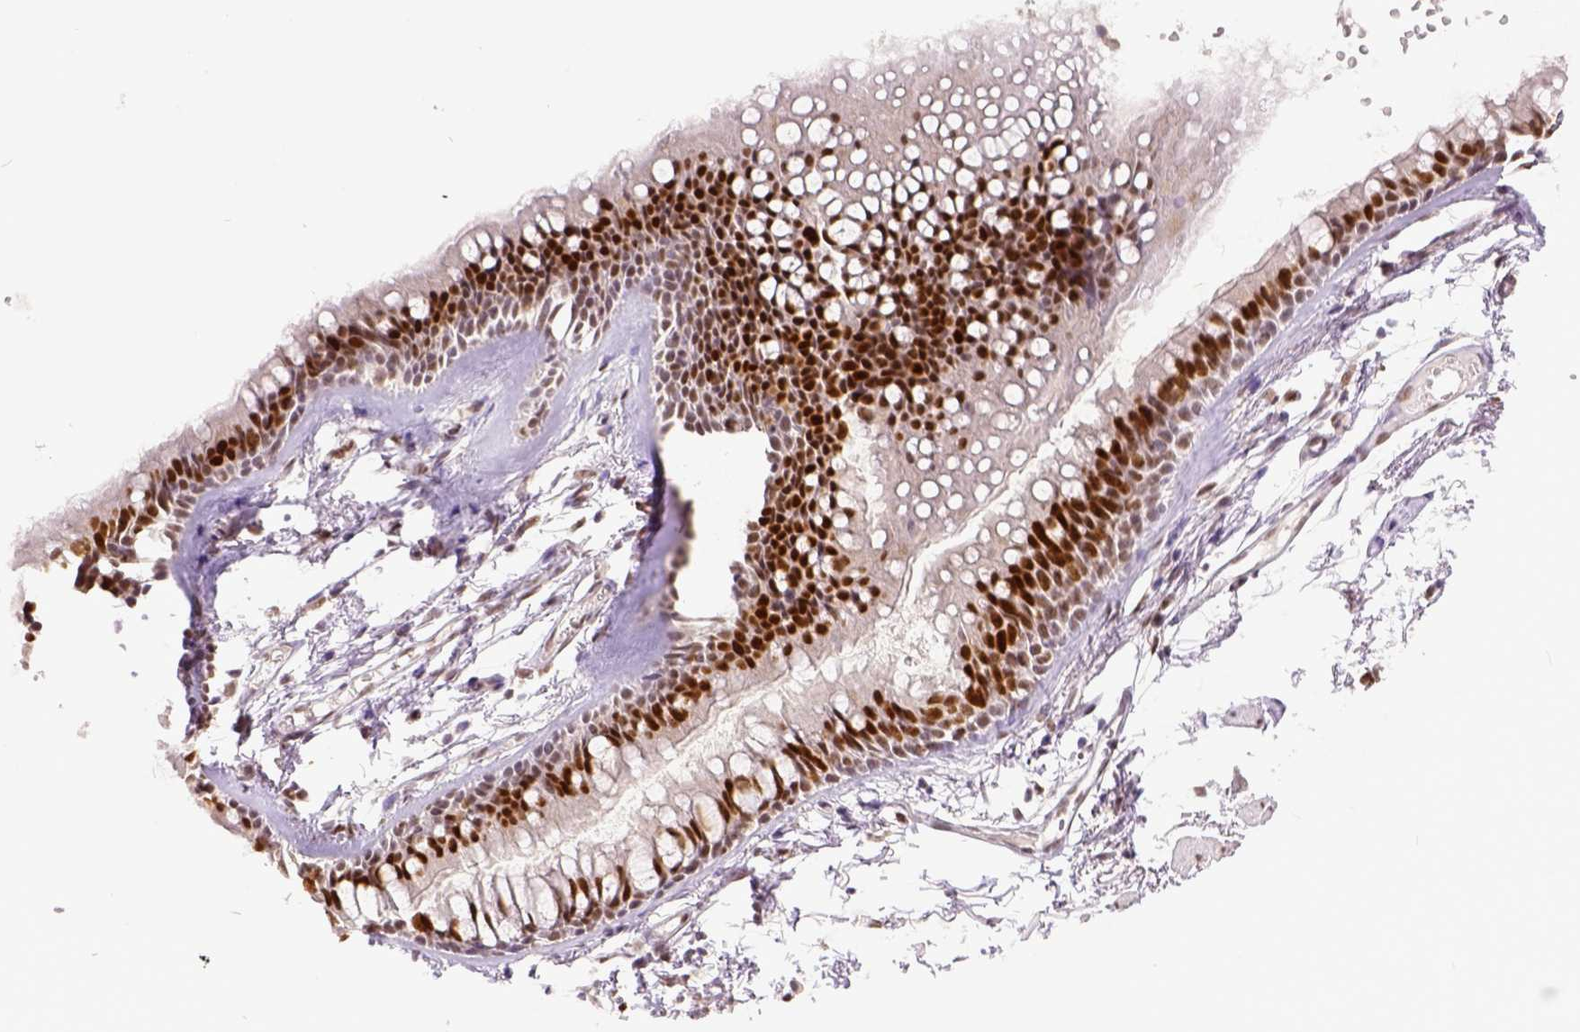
{"staining": {"intensity": "moderate", "quantity": ">75%", "location": "nuclear"}, "tissue": "soft tissue", "cell_type": "Fibroblasts", "image_type": "normal", "snomed": [{"axis": "morphology", "description": "Normal tissue, NOS"}, {"axis": "topography", "description": "Cartilage tissue"}, {"axis": "topography", "description": "Bronchus"}], "caption": "Brown immunohistochemical staining in unremarkable human soft tissue exhibits moderate nuclear positivity in about >75% of fibroblasts.", "gene": "ERCC1", "patient": {"sex": "female", "age": 79}}